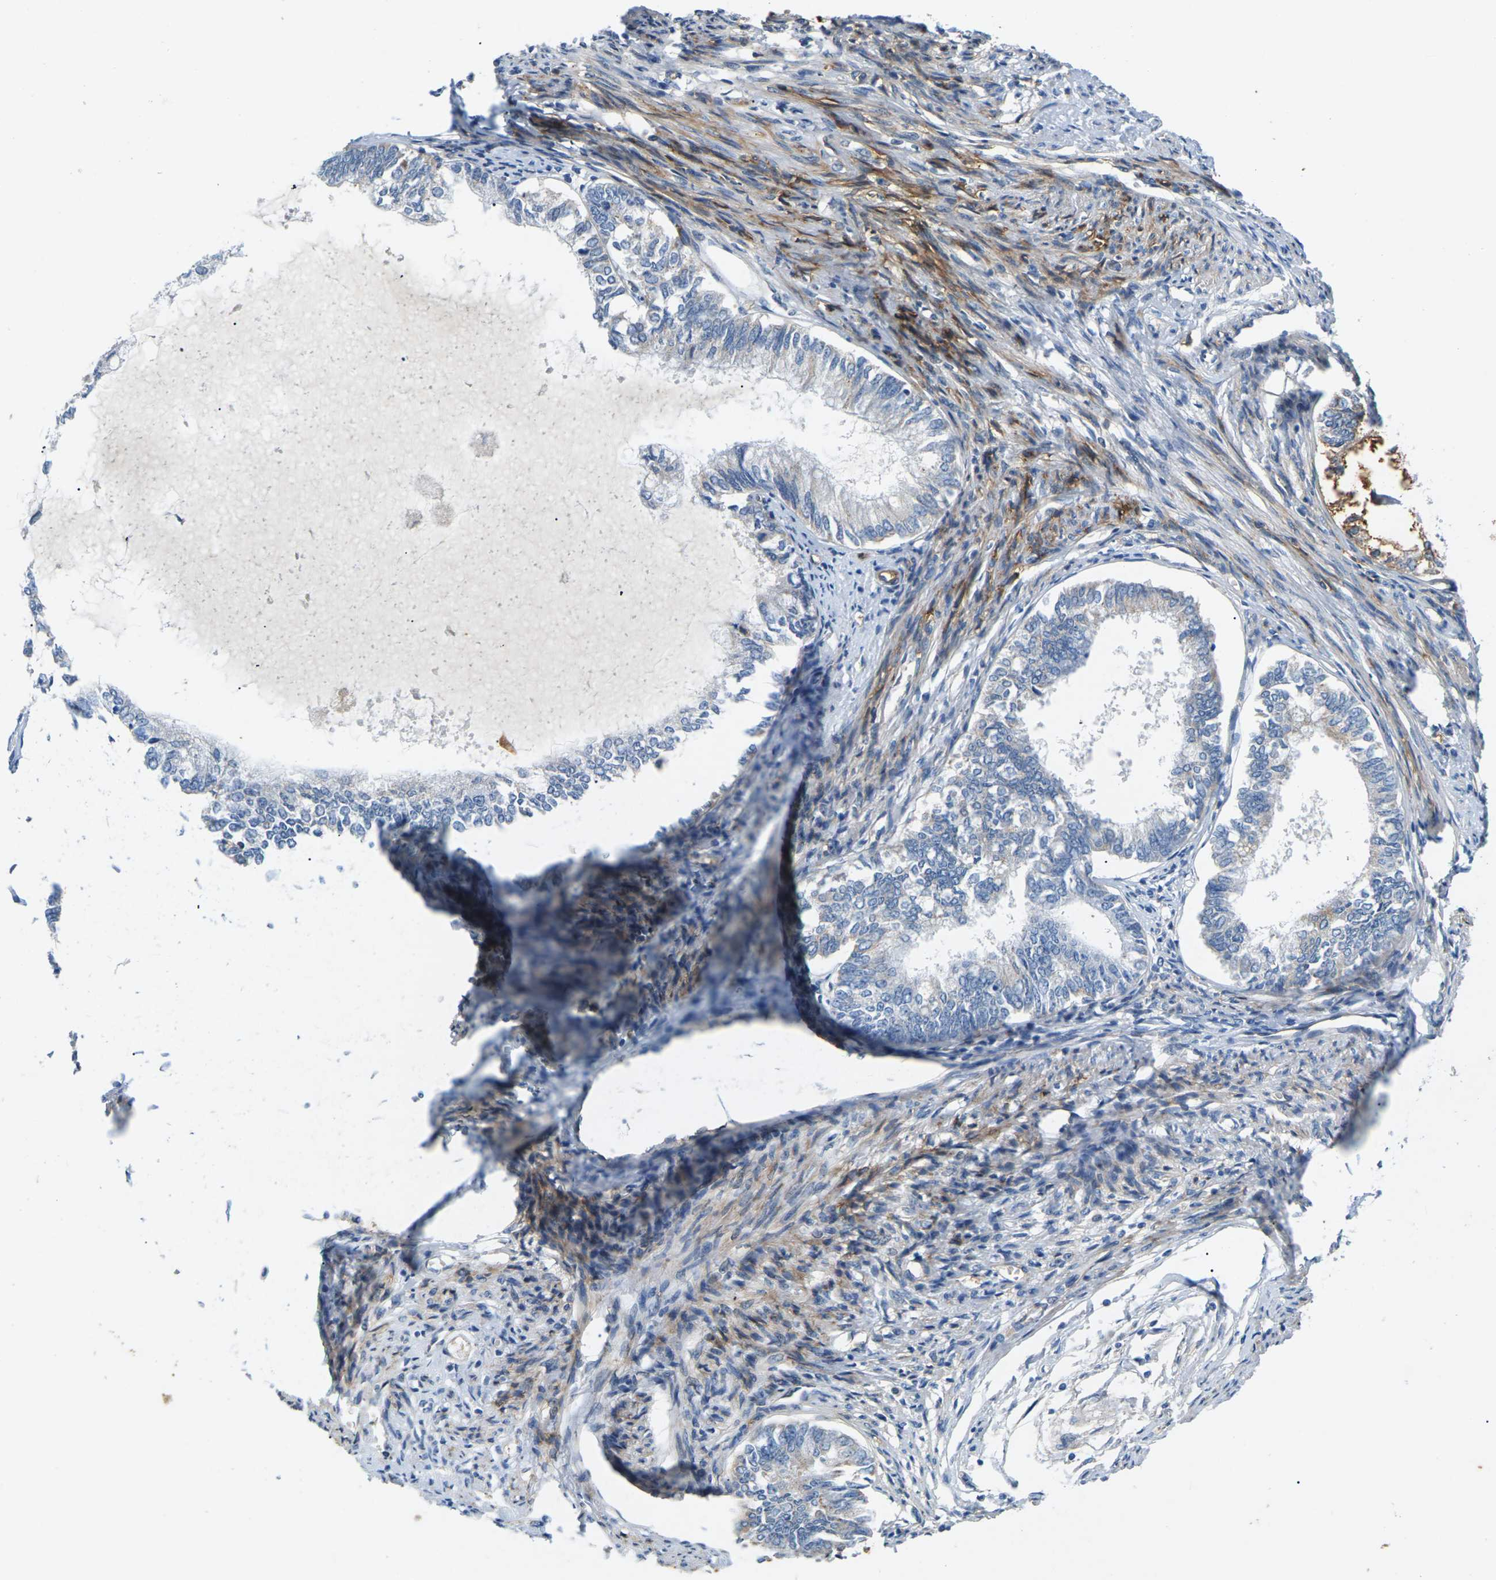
{"staining": {"intensity": "moderate", "quantity": "<25%", "location": "cytoplasmic/membranous"}, "tissue": "endometrial cancer", "cell_type": "Tumor cells", "image_type": "cancer", "snomed": [{"axis": "morphology", "description": "Adenocarcinoma, NOS"}, {"axis": "topography", "description": "Endometrium"}], "caption": "Immunohistochemistry (IHC) staining of endometrial cancer (adenocarcinoma), which exhibits low levels of moderate cytoplasmic/membranous expression in approximately <25% of tumor cells indicating moderate cytoplasmic/membranous protein staining. The staining was performed using DAB (brown) for protein detection and nuclei were counterstained in hematoxylin (blue).", "gene": "ITGA5", "patient": {"sex": "female", "age": 86}}